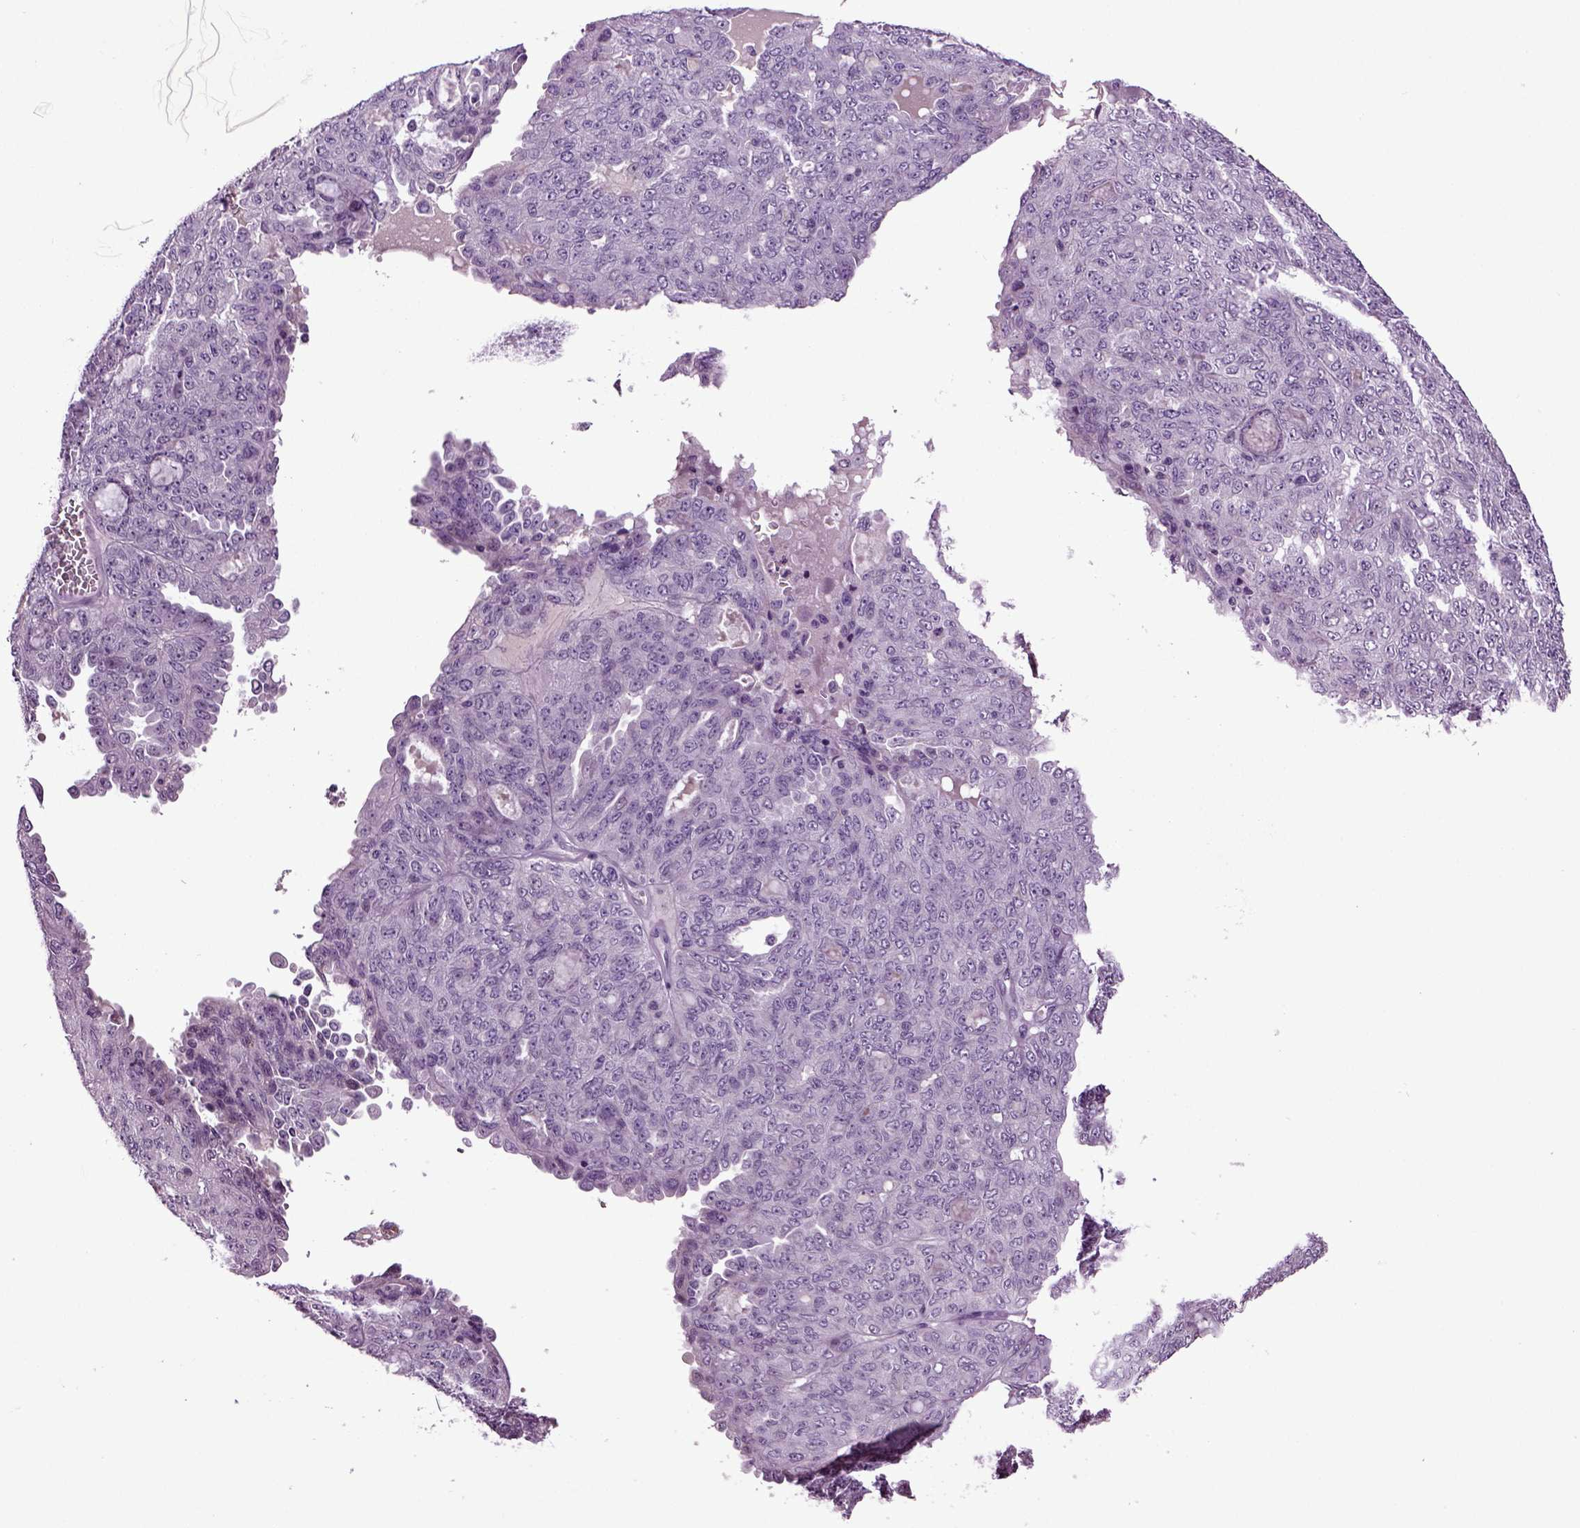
{"staining": {"intensity": "negative", "quantity": "none", "location": "none"}, "tissue": "ovarian cancer", "cell_type": "Tumor cells", "image_type": "cancer", "snomed": [{"axis": "morphology", "description": "Cystadenocarcinoma, serous, NOS"}, {"axis": "topography", "description": "Ovary"}], "caption": "IHC micrograph of human ovarian serous cystadenocarcinoma stained for a protein (brown), which exhibits no positivity in tumor cells.", "gene": "FGF11", "patient": {"sex": "female", "age": 71}}